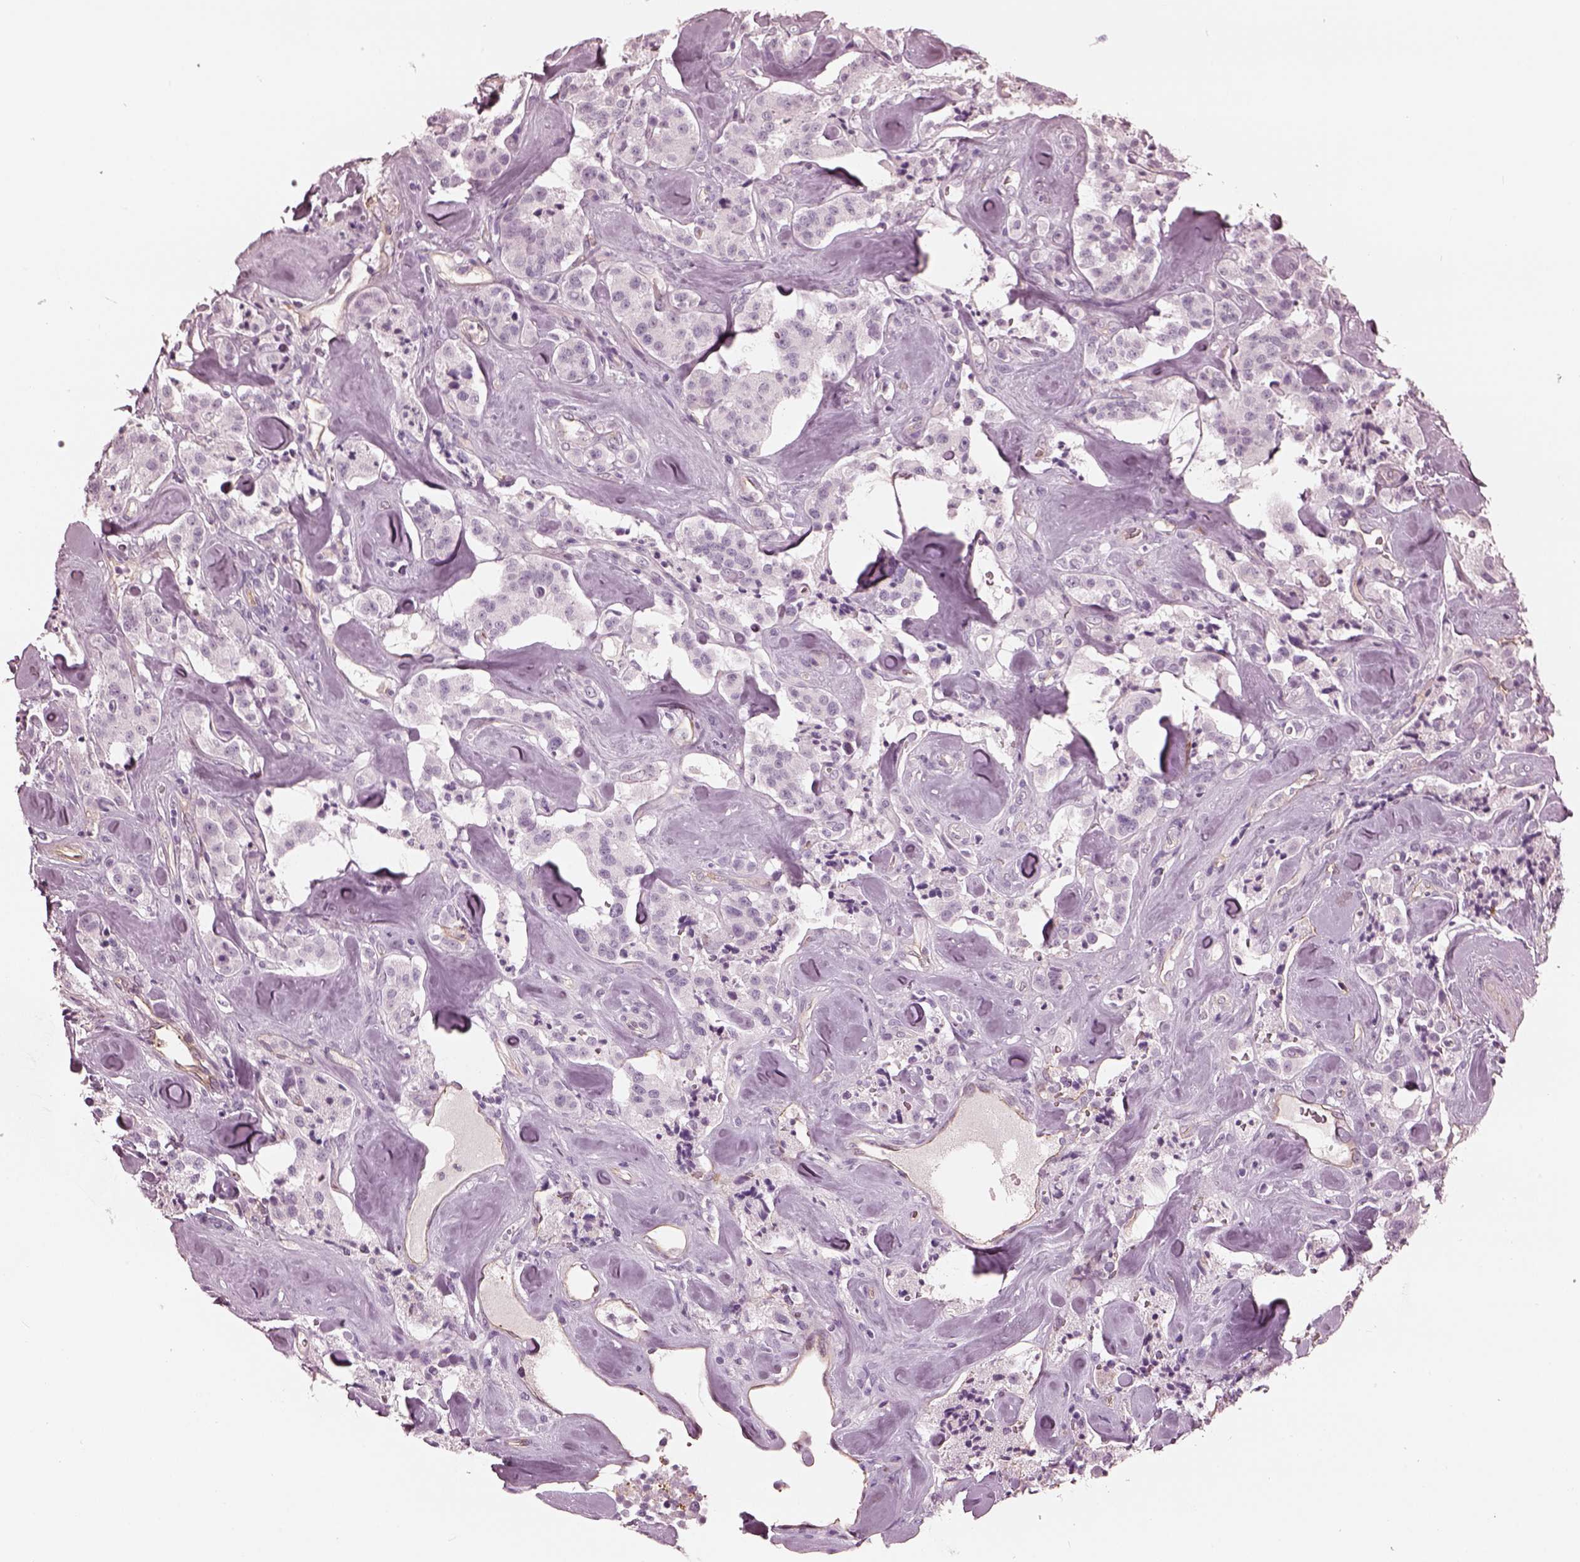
{"staining": {"intensity": "negative", "quantity": "none", "location": "none"}, "tissue": "carcinoid", "cell_type": "Tumor cells", "image_type": "cancer", "snomed": [{"axis": "morphology", "description": "Carcinoid, malignant, NOS"}, {"axis": "topography", "description": "Pancreas"}], "caption": "Immunohistochemistry histopathology image of neoplastic tissue: carcinoid stained with DAB reveals no significant protein staining in tumor cells.", "gene": "EIF4E1B", "patient": {"sex": "male", "age": 41}}